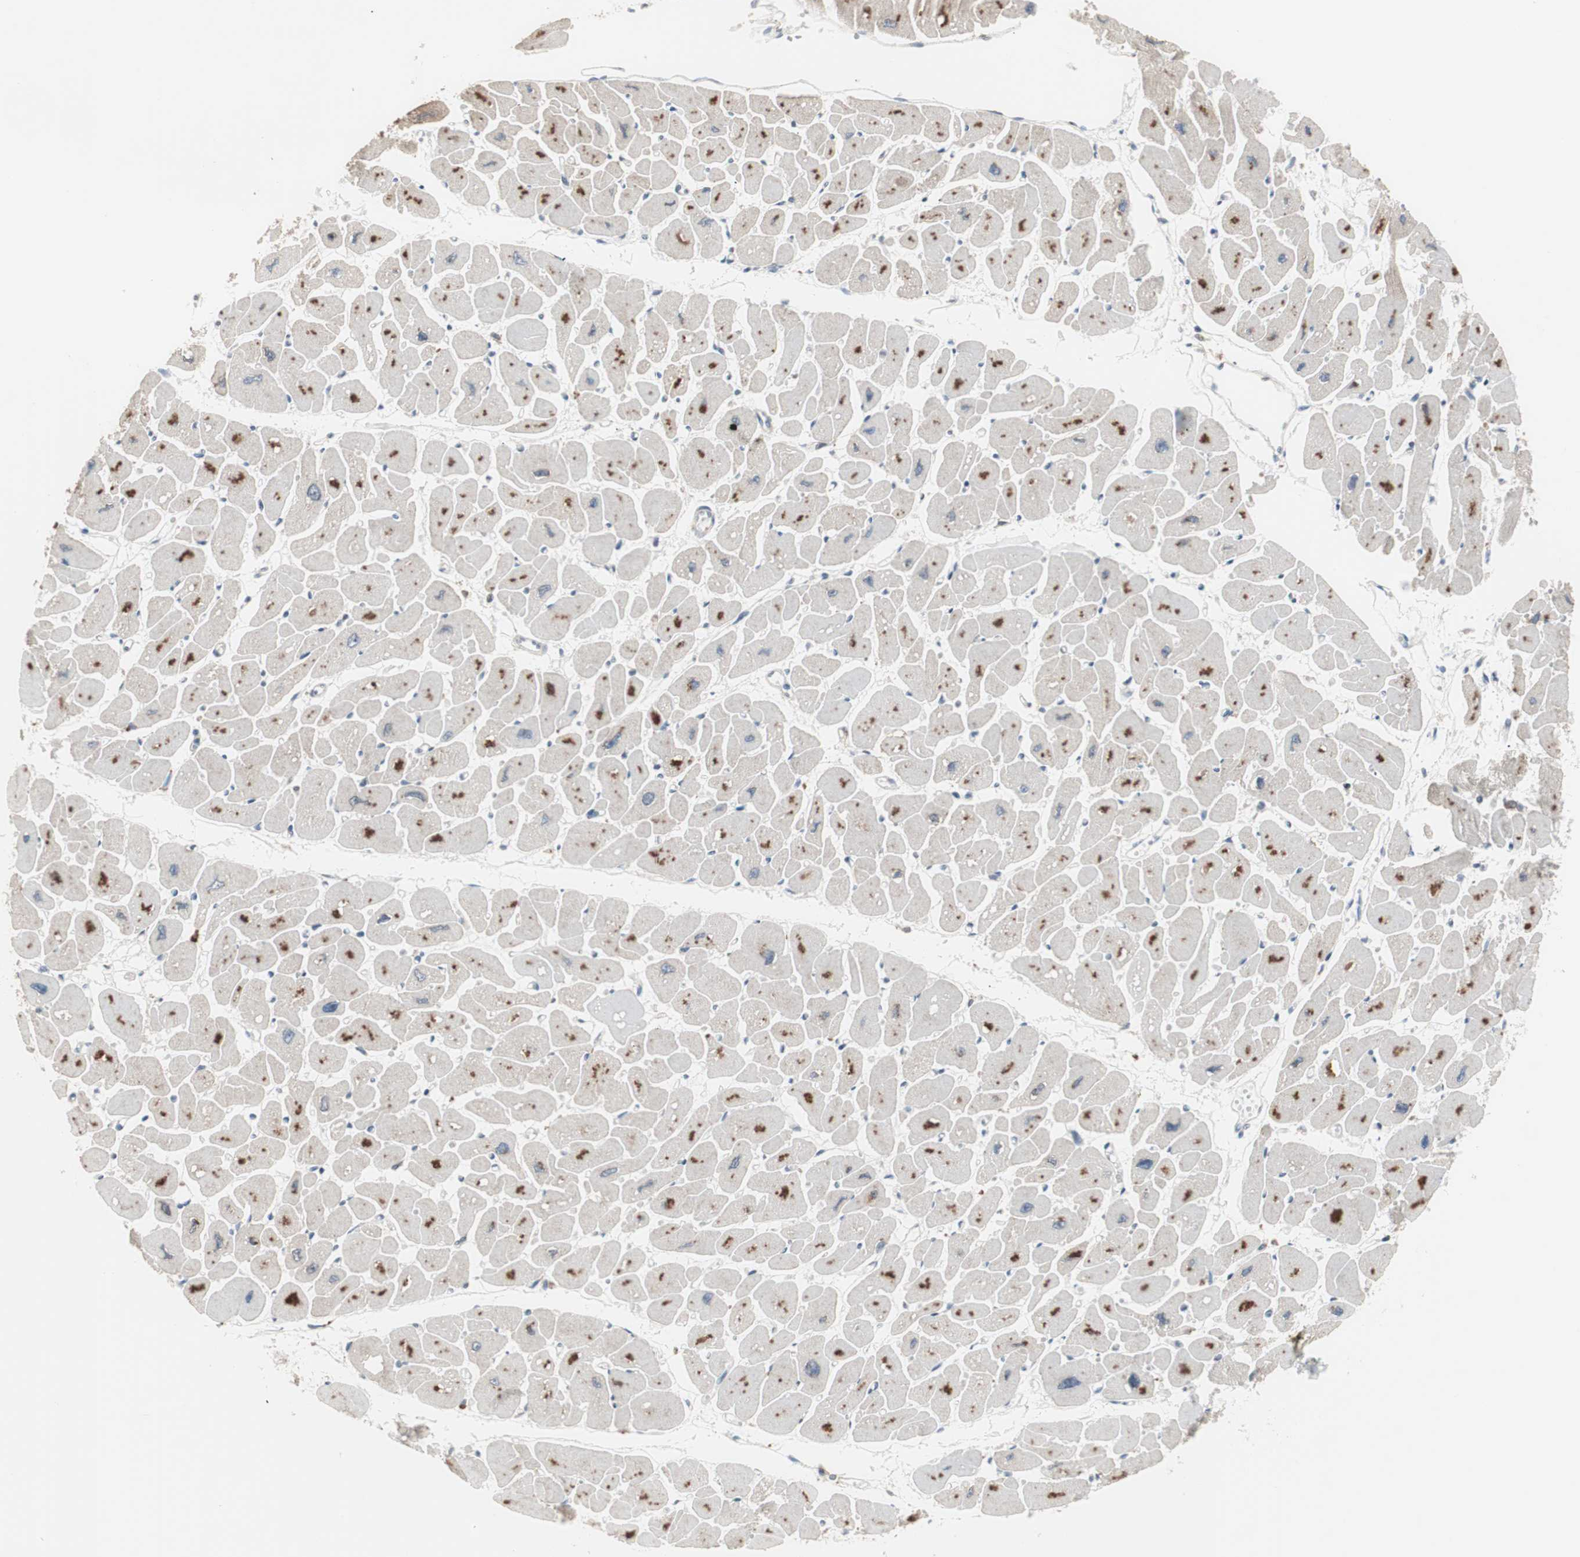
{"staining": {"intensity": "moderate", "quantity": "25%-75%", "location": "nuclear"}, "tissue": "heart muscle", "cell_type": "Cardiomyocytes", "image_type": "normal", "snomed": [{"axis": "morphology", "description": "Normal tissue, NOS"}, {"axis": "topography", "description": "Heart"}], "caption": "Heart muscle stained for a protein exhibits moderate nuclear positivity in cardiomyocytes. (IHC, brightfield microscopy, high magnification).", "gene": "POLH", "patient": {"sex": "female", "age": 54}}